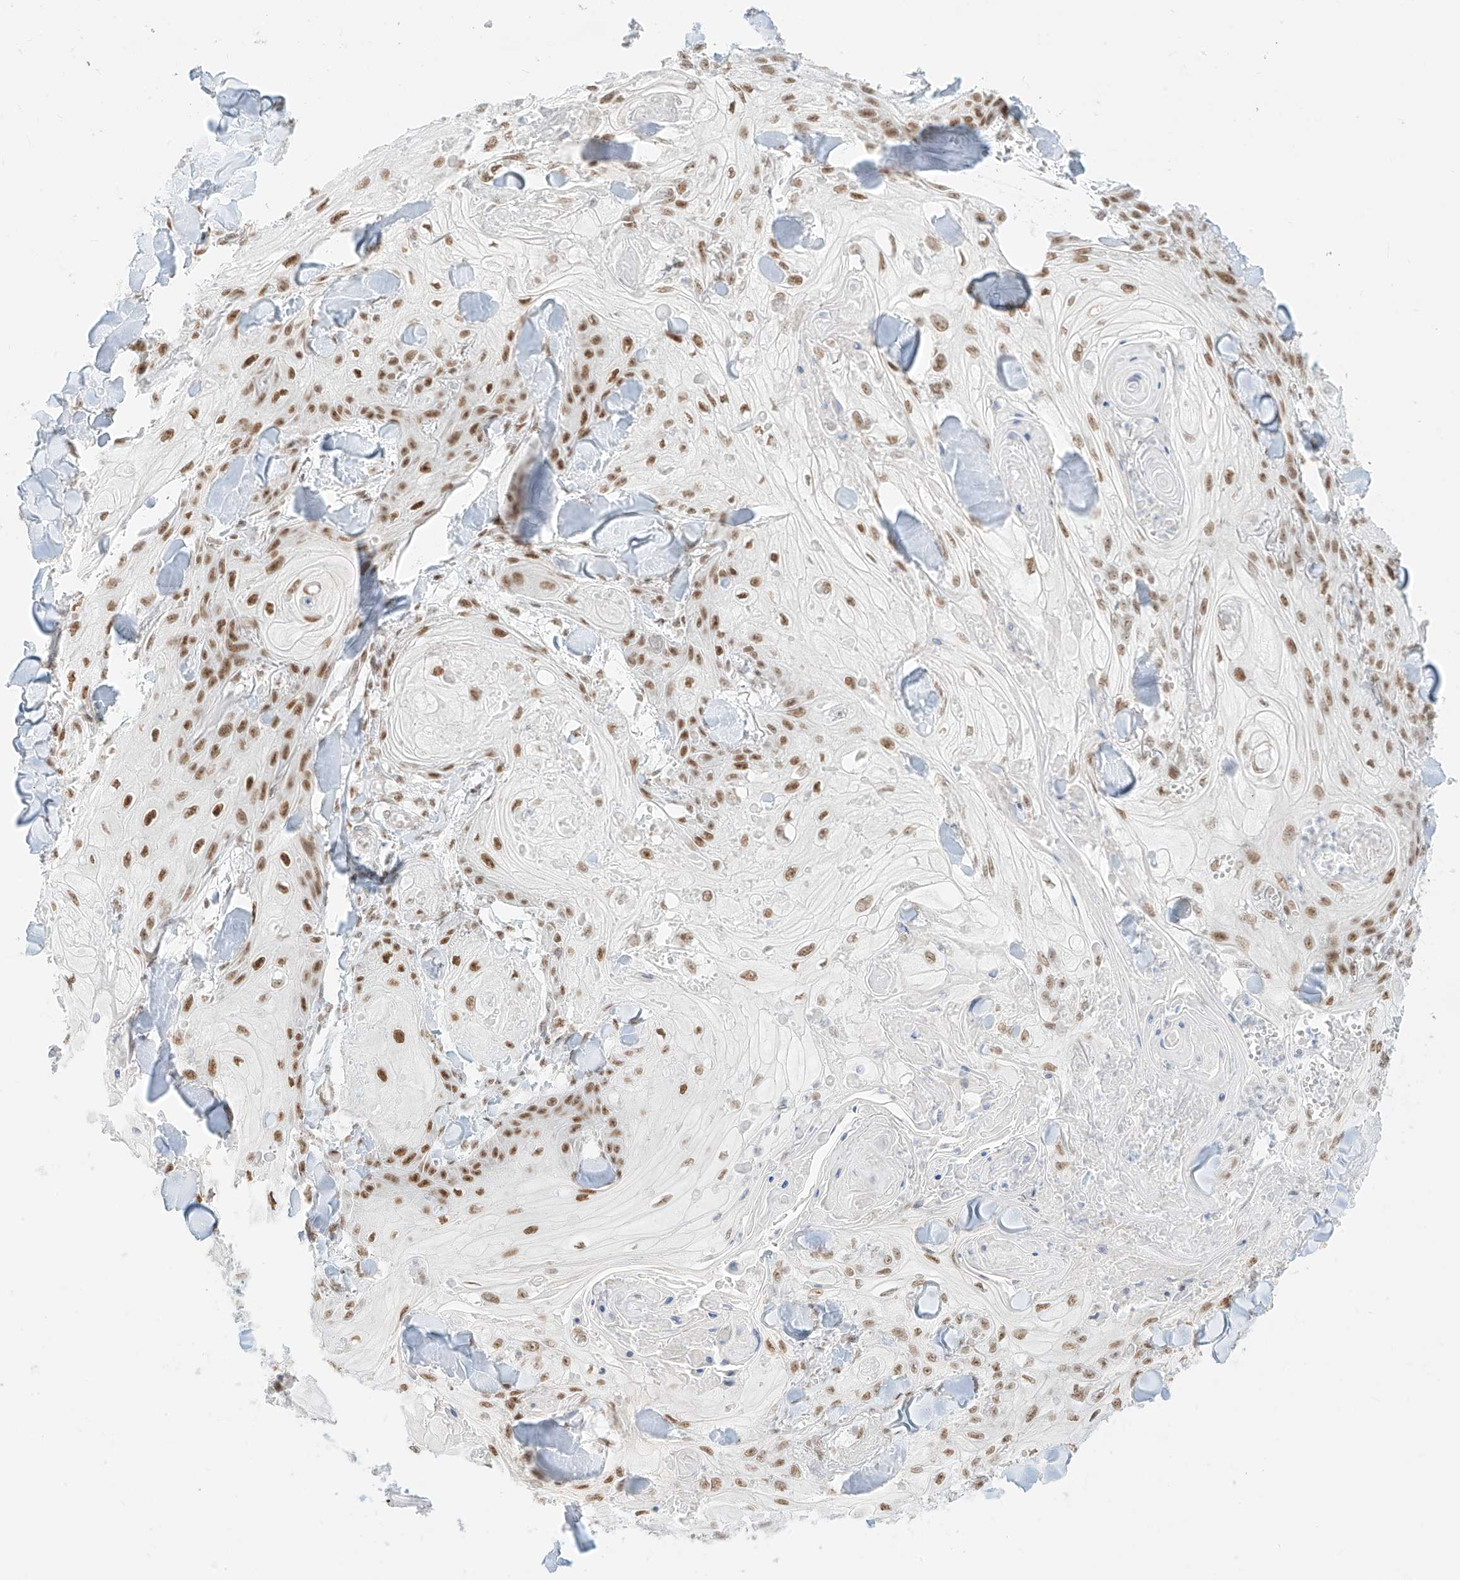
{"staining": {"intensity": "moderate", "quantity": ">75%", "location": "nuclear"}, "tissue": "skin cancer", "cell_type": "Tumor cells", "image_type": "cancer", "snomed": [{"axis": "morphology", "description": "Squamous cell carcinoma, NOS"}, {"axis": "topography", "description": "Skin"}], "caption": "The immunohistochemical stain highlights moderate nuclear positivity in tumor cells of skin cancer tissue.", "gene": "SUPT5H", "patient": {"sex": "male", "age": 74}}